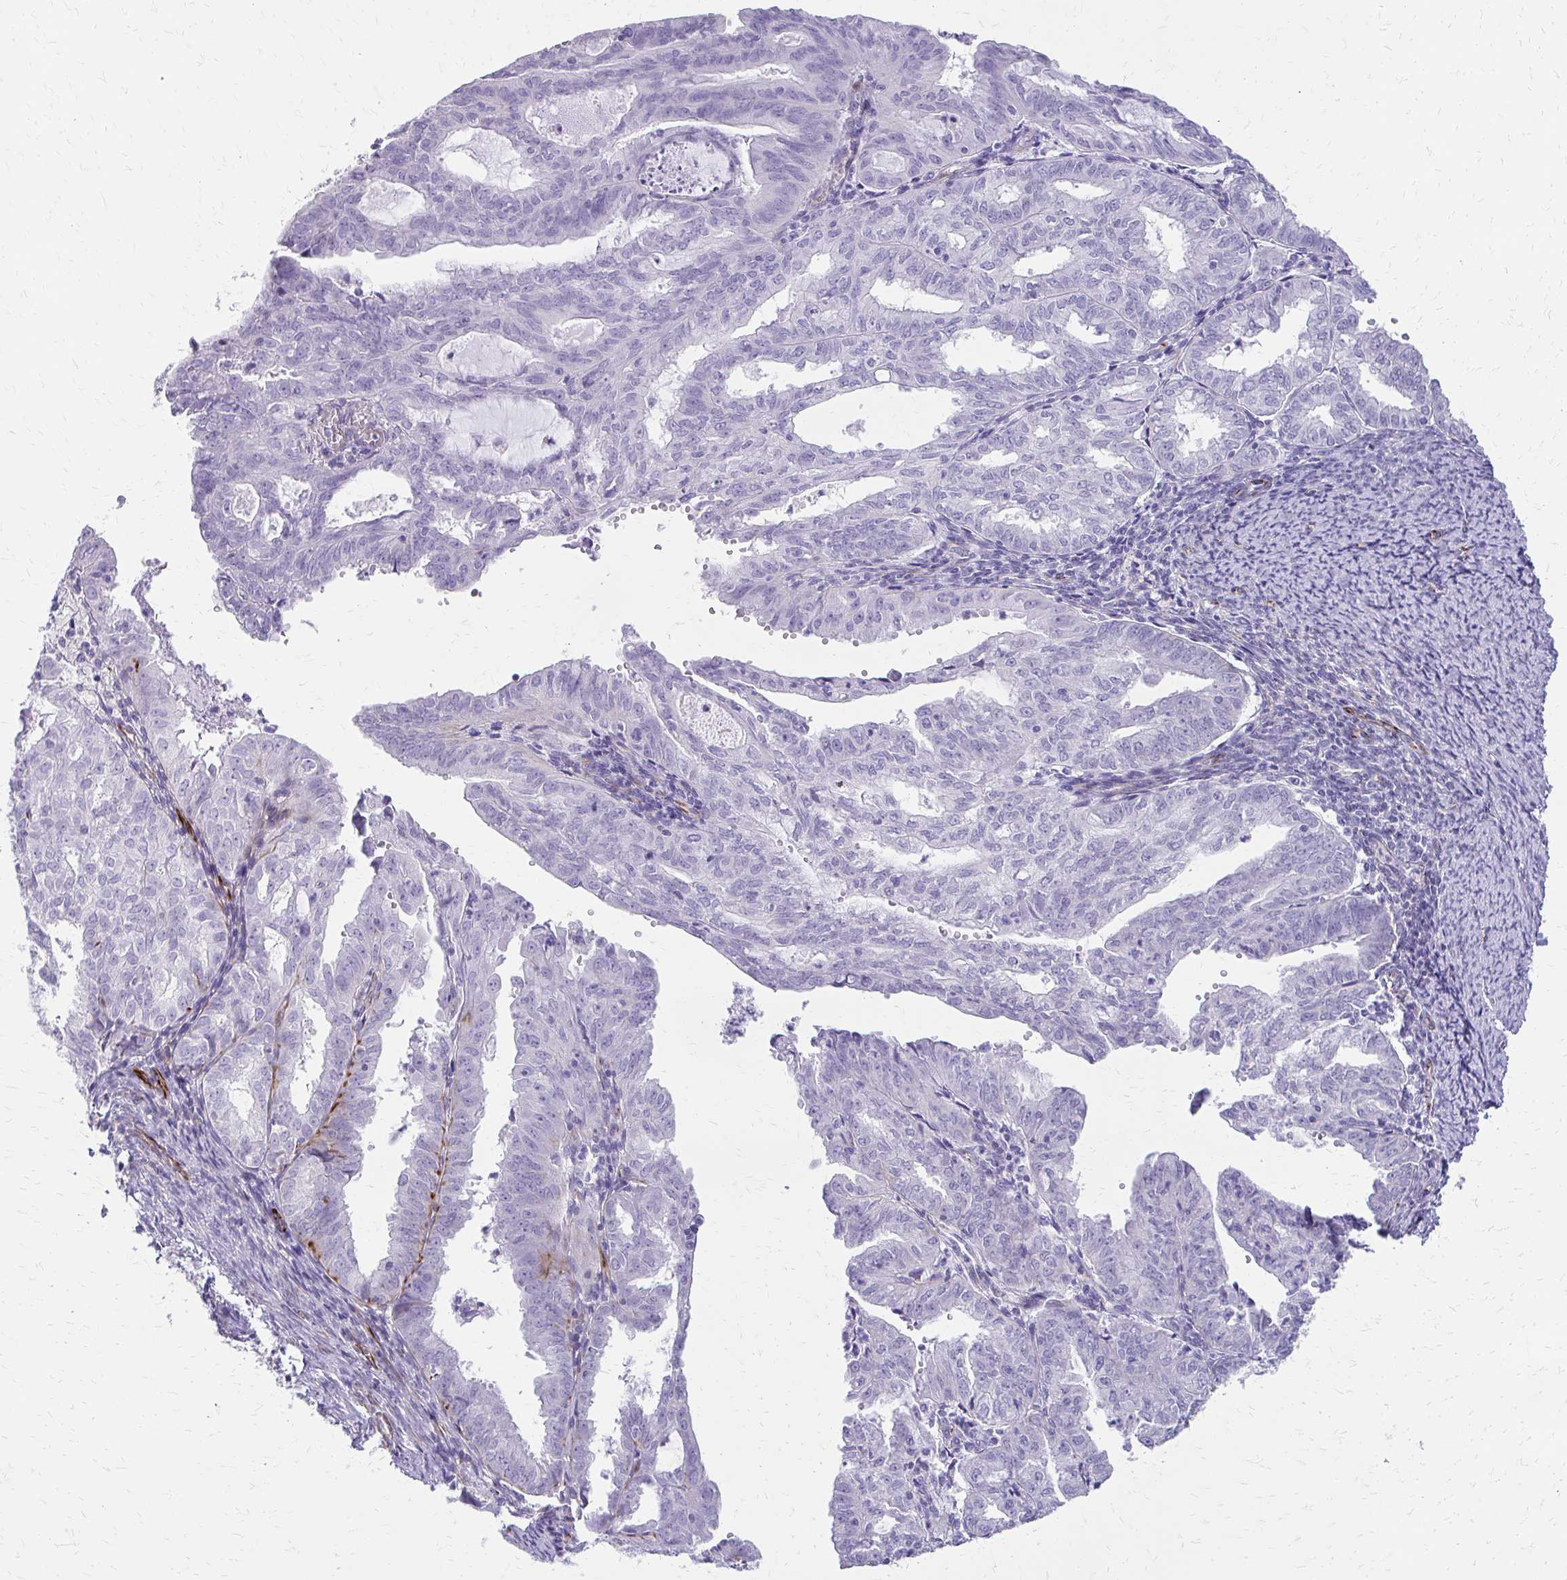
{"staining": {"intensity": "negative", "quantity": "none", "location": "none"}, "tissue": "endometrial cancer", "cell_type": "Tumor cells", "image_type": "cancer", "snomed": [{"axis": "morphology", "description": "Adenocarcinoma, NOS"}, {"axis": "topography", "description": "Endometrium"}], "caption": "The histopathology image displays no staining of tumor cells in endometrial cancer (adenocarcinoma). (DAB immunohistochemistry with hematoxylin counter stain).", "gene": "TRIM6", "patient": {"sex": "female", "age": 70}}